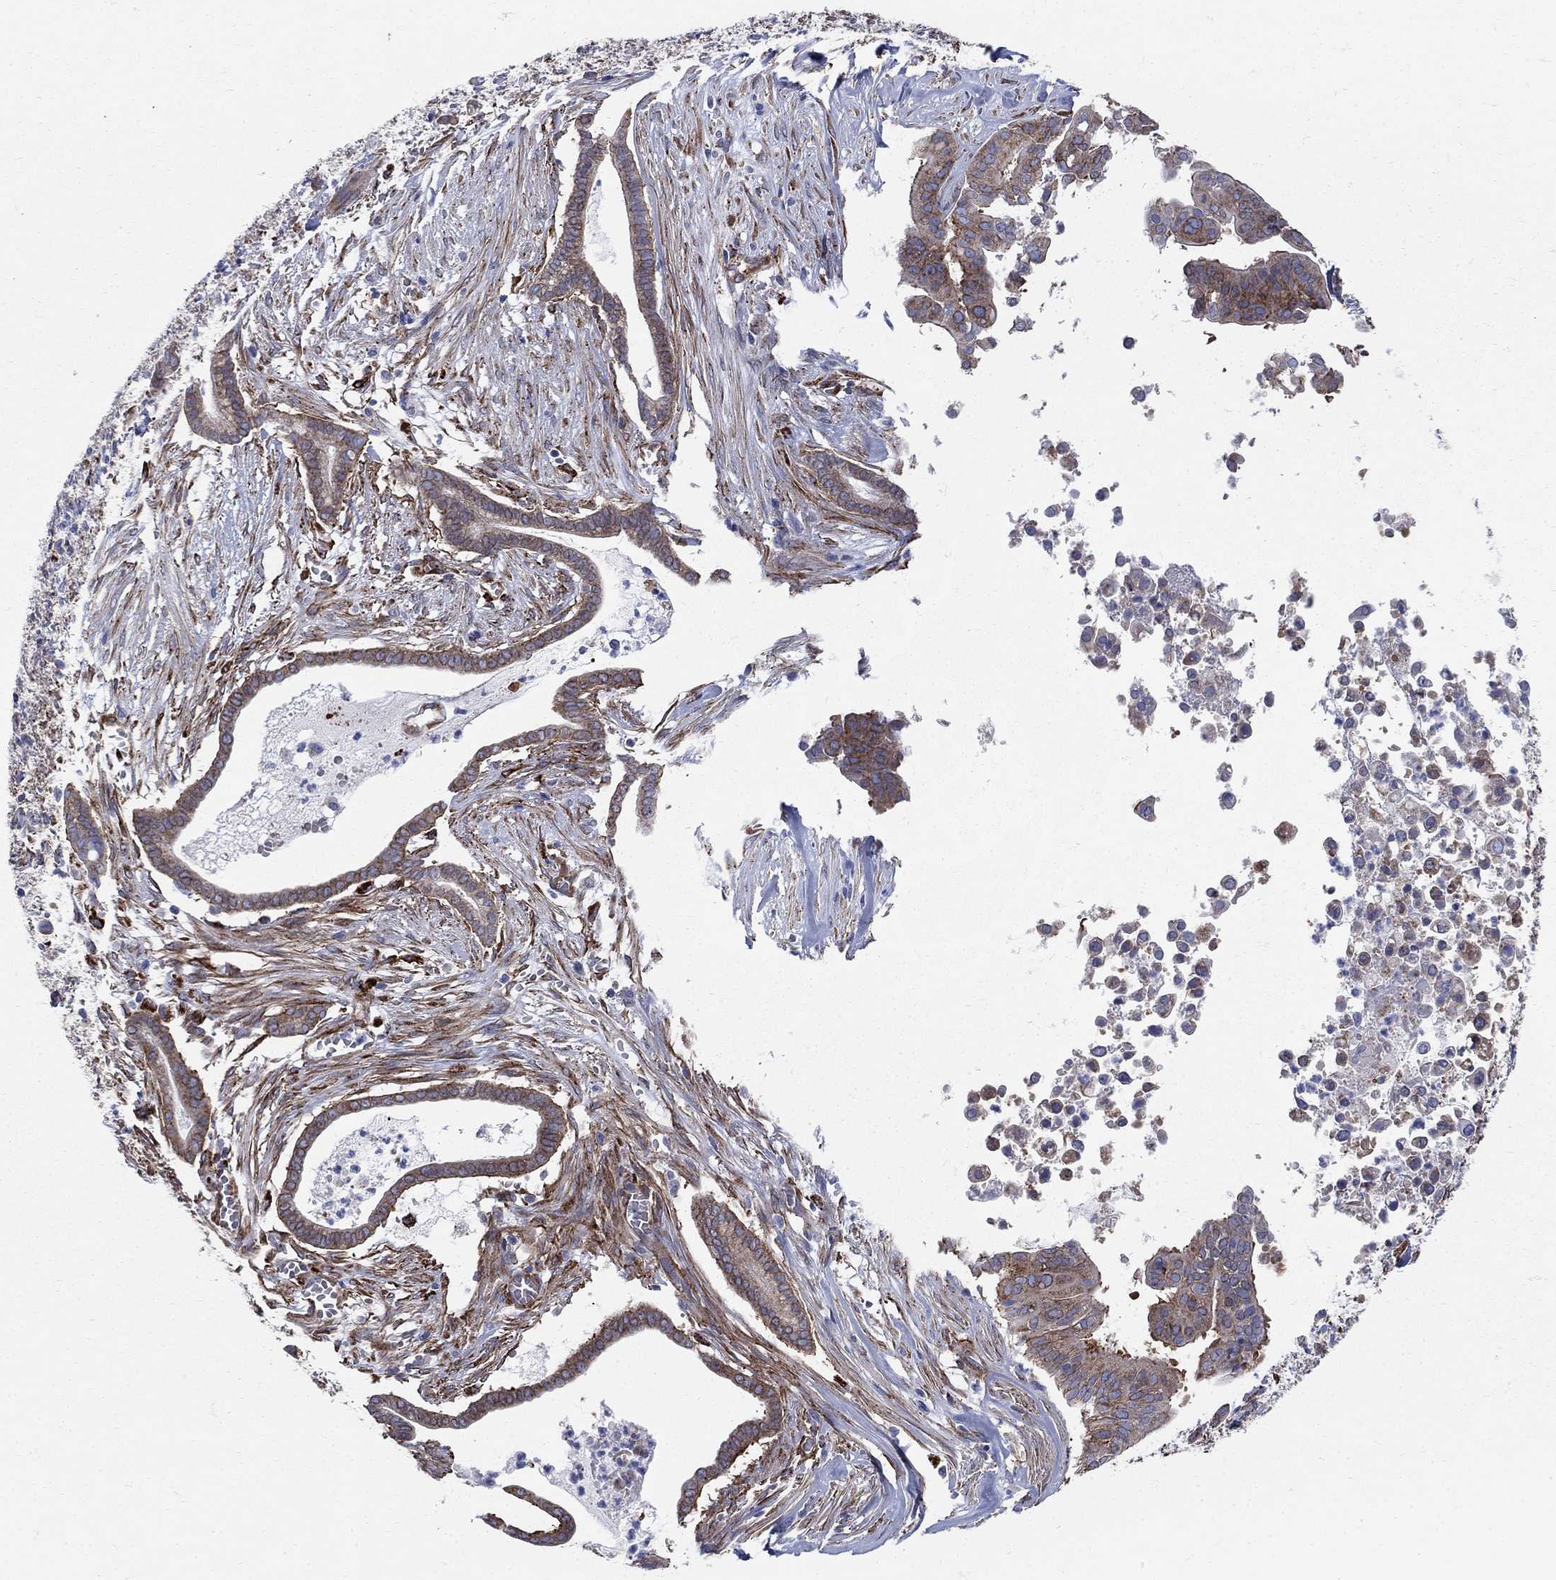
{"staining": {"intensity": "moderate", "quantity": "25%-75%", "location": "cytoplasmic/membranous"}, "tissue": "pancreatic cancer", "cell_type": "Tumor cells", "image_type": "cancer", "snomed": [{"axis": "morphology", "description": "Adenocarcinoma, NOS"}, {"axis": "topography", "description": "Pancreas"}], "caption": "Pancreatic cancer stained with DAB immunohistochemistry (IHC) exhibits medium levels of moderate cytoplasmic/membranous expression in about 25%-75% of tumor cells.", "gene": "SEPTIN8", "patient": {"sex": "male", "age": 61}}